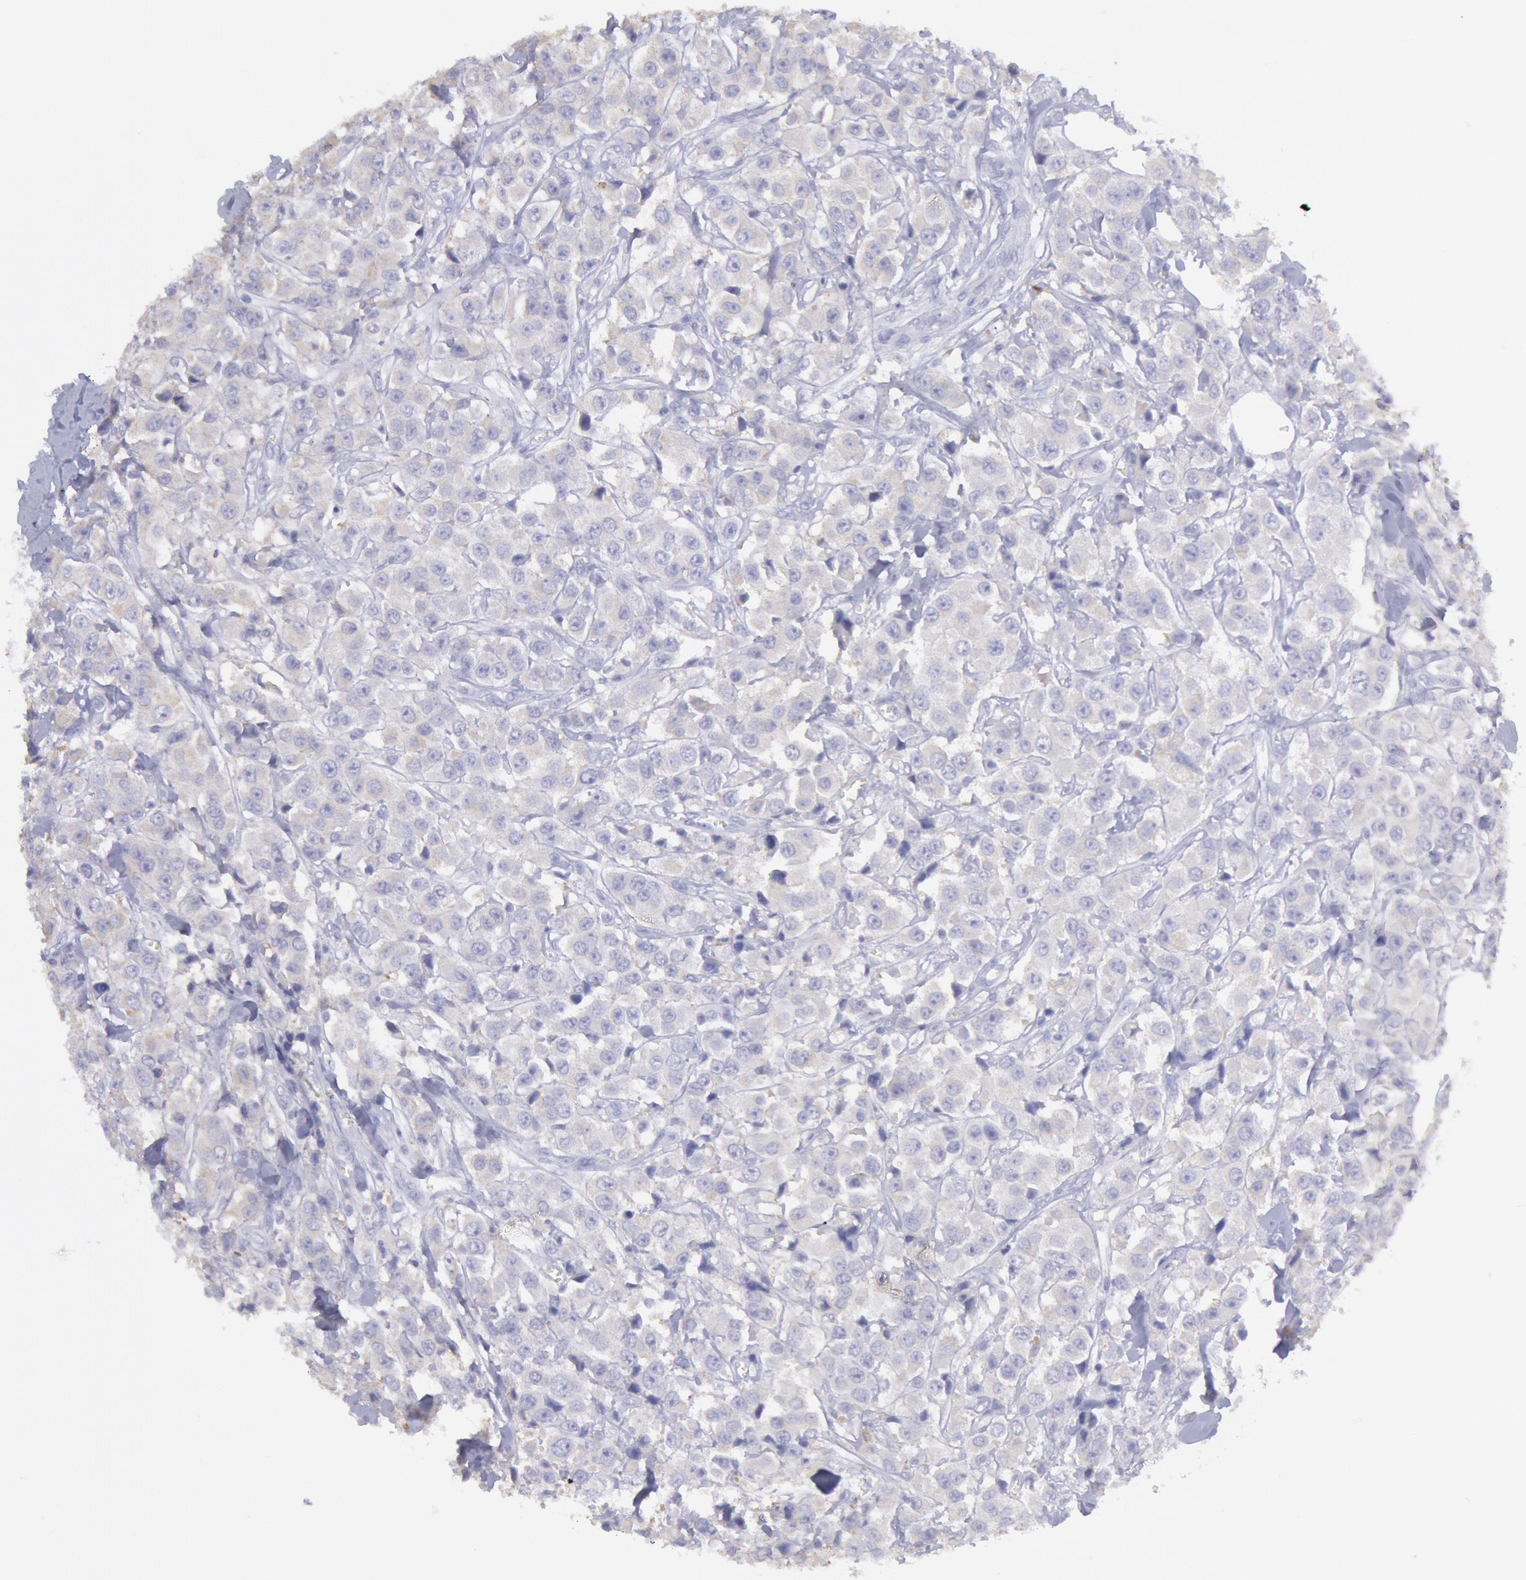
{"staining": {"intensity": "negative", "quantity": "none", "location": "none"}, "tissue": "breast cancer", "cell_type": "Tumor cells", "image_type": "cancer", "snomed": [{"axis": "morphology", "description": "Duct carcinoma"}, {"axis": "topography", "description": "Breast"}], "caption": "Immunohistochemistry (IHC) micrograph of neoplastic tissue: human breast cancer stained with DAB (3,3'-diaminobenzidine) displays no significant protein staining in tumor cells. (DAB (3,3'-diaminobenzidine) immunohistochemistry (IHC) visualized using brightfield microscopy, high magnification).", "gene": "MYH7", "patient": {"sex": "female", "age": 58}}